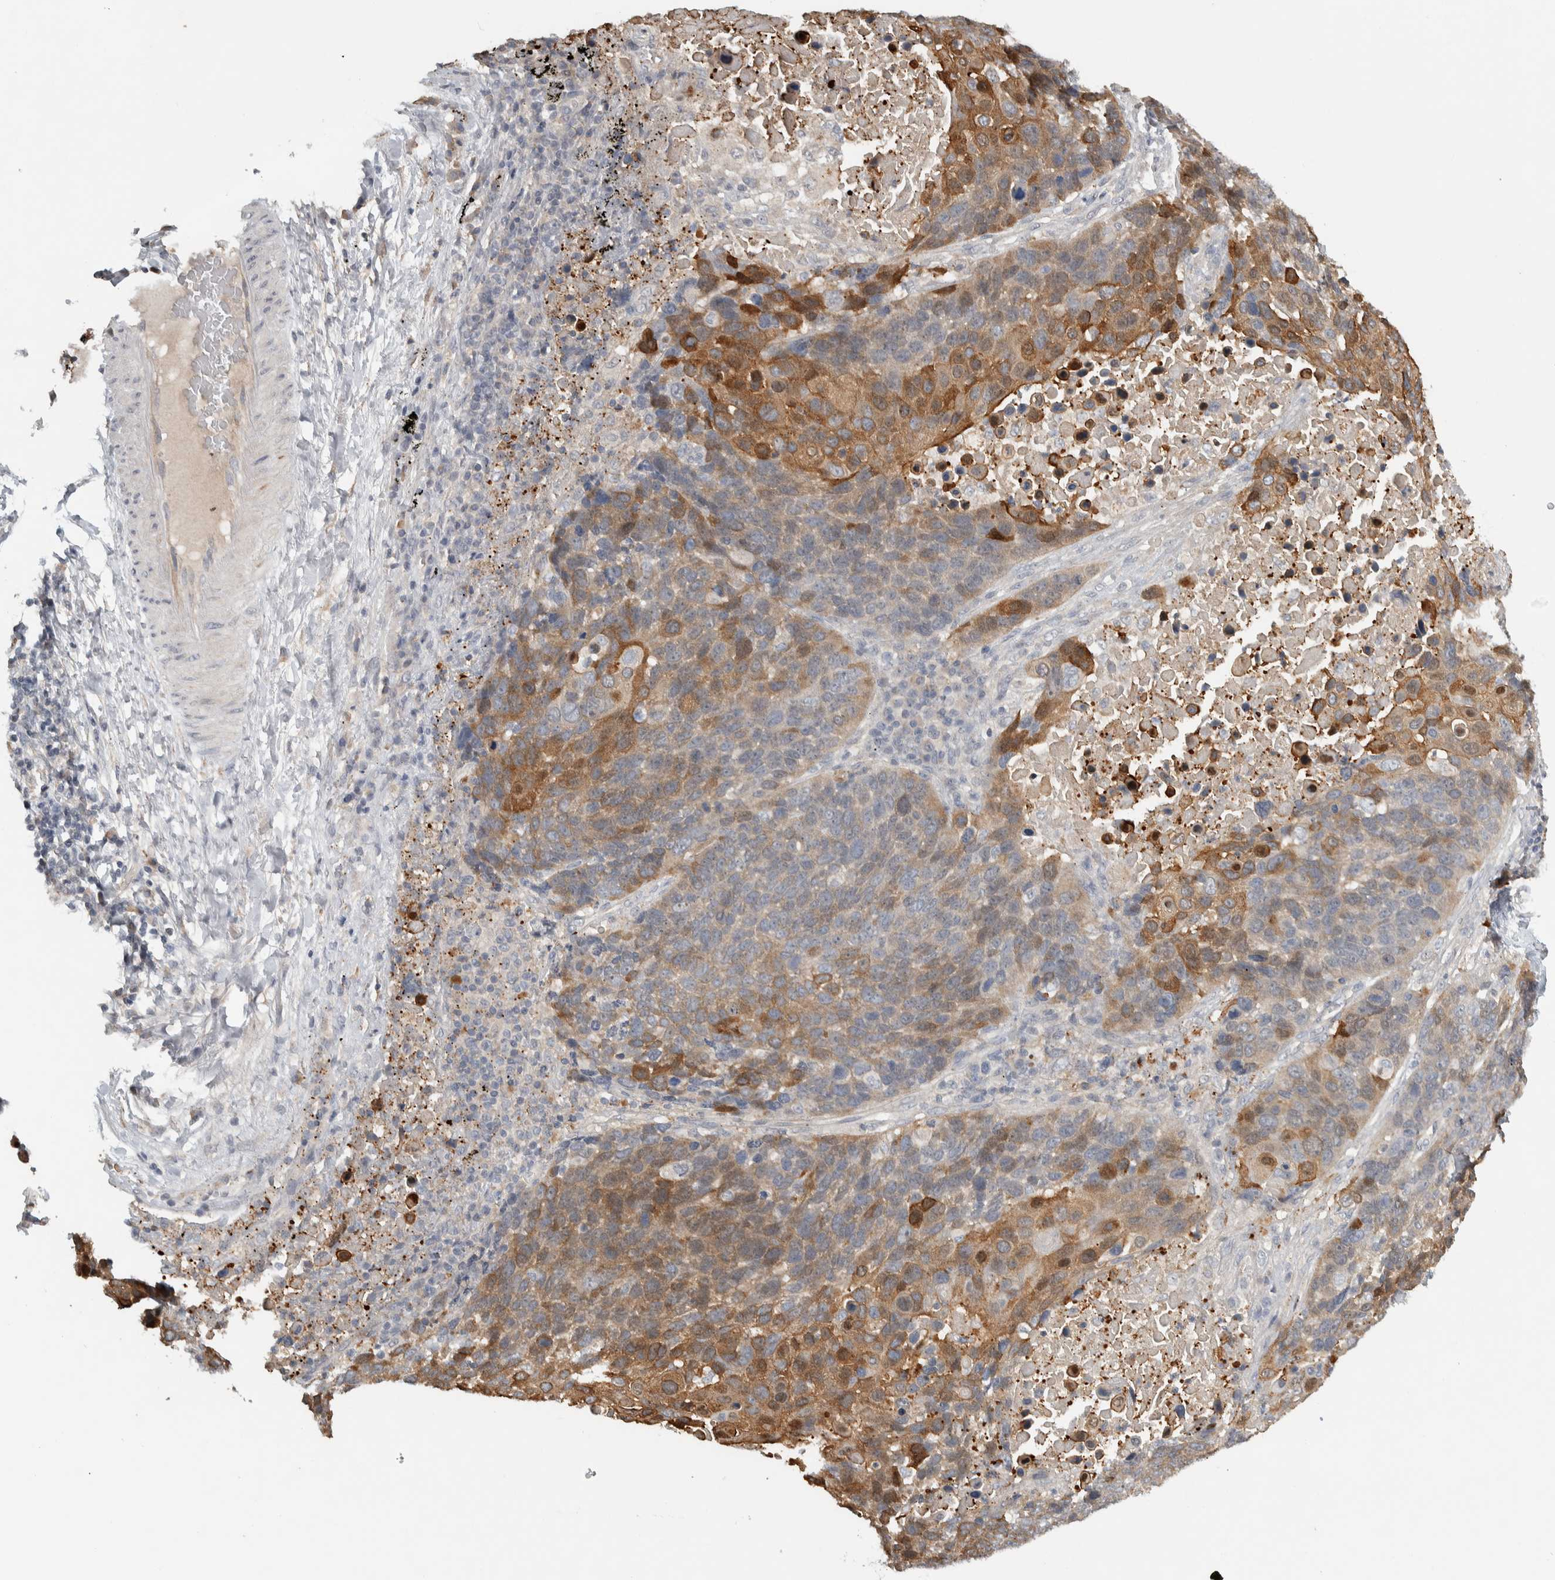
{"staining": {"intensity": "moderate", "quantity": "25%-75%", "location": "cytoplasmic/membranous"}, "tissue": "lung cancer", "cell_type": "Tumor cells", "image_type": "cancer", "snomed": [{"axis": "morphology", "description": "Squamous cell carcinoma, NOS"}, {"axis": "topography", "description": "Lung"}], "caption": "Protein staining of lung squamous cell carcinoma tissue demonstrates moderate cytoplasmic/membranous staining in approximately 25%-75% of tumor cells.", "gene": "EIF3H", "patient": {"sex": "male", "age": 66}}